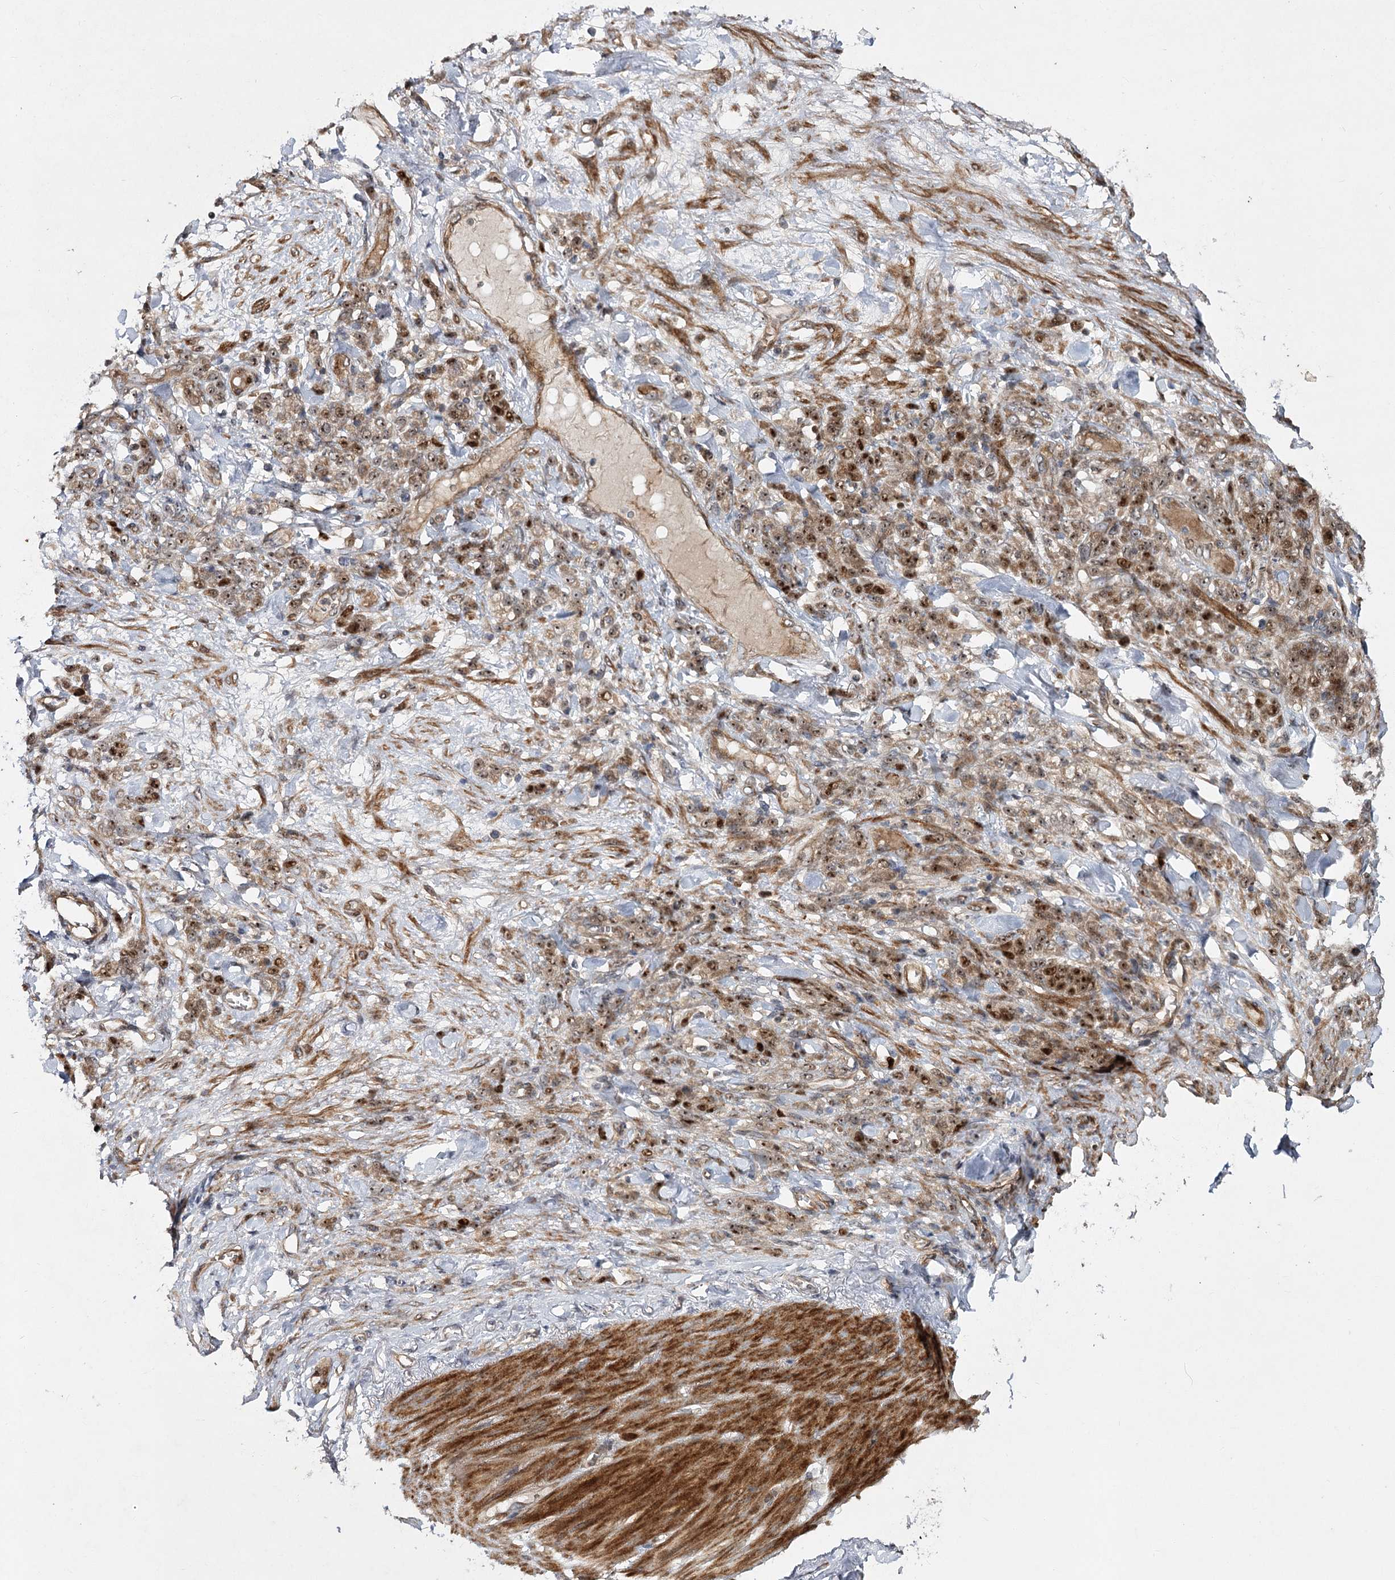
{"staining": {"intensity": "moderate", "quantity": ">75%", "location": "nuclear"}, "tissue": "stomach cancer", "cell_type": "Tumor cells", "image_type": "cancer", "snomed": [{"axis": "morphology", "description": "Normal tissue, NOS"}, {"axis": "morphology", "description": "Adenocarcinoma, NOS"}, {"axis": "topography", "description": "Stomach"}], "caption": "Approximately >75% of tumor cells in stomach cancer exhibit moderate nuclear protein expression as visualized by brown immunohistochemical staining.", "gene": "PIK3C2A", "patient": {"sex": "male", "age": 82}}